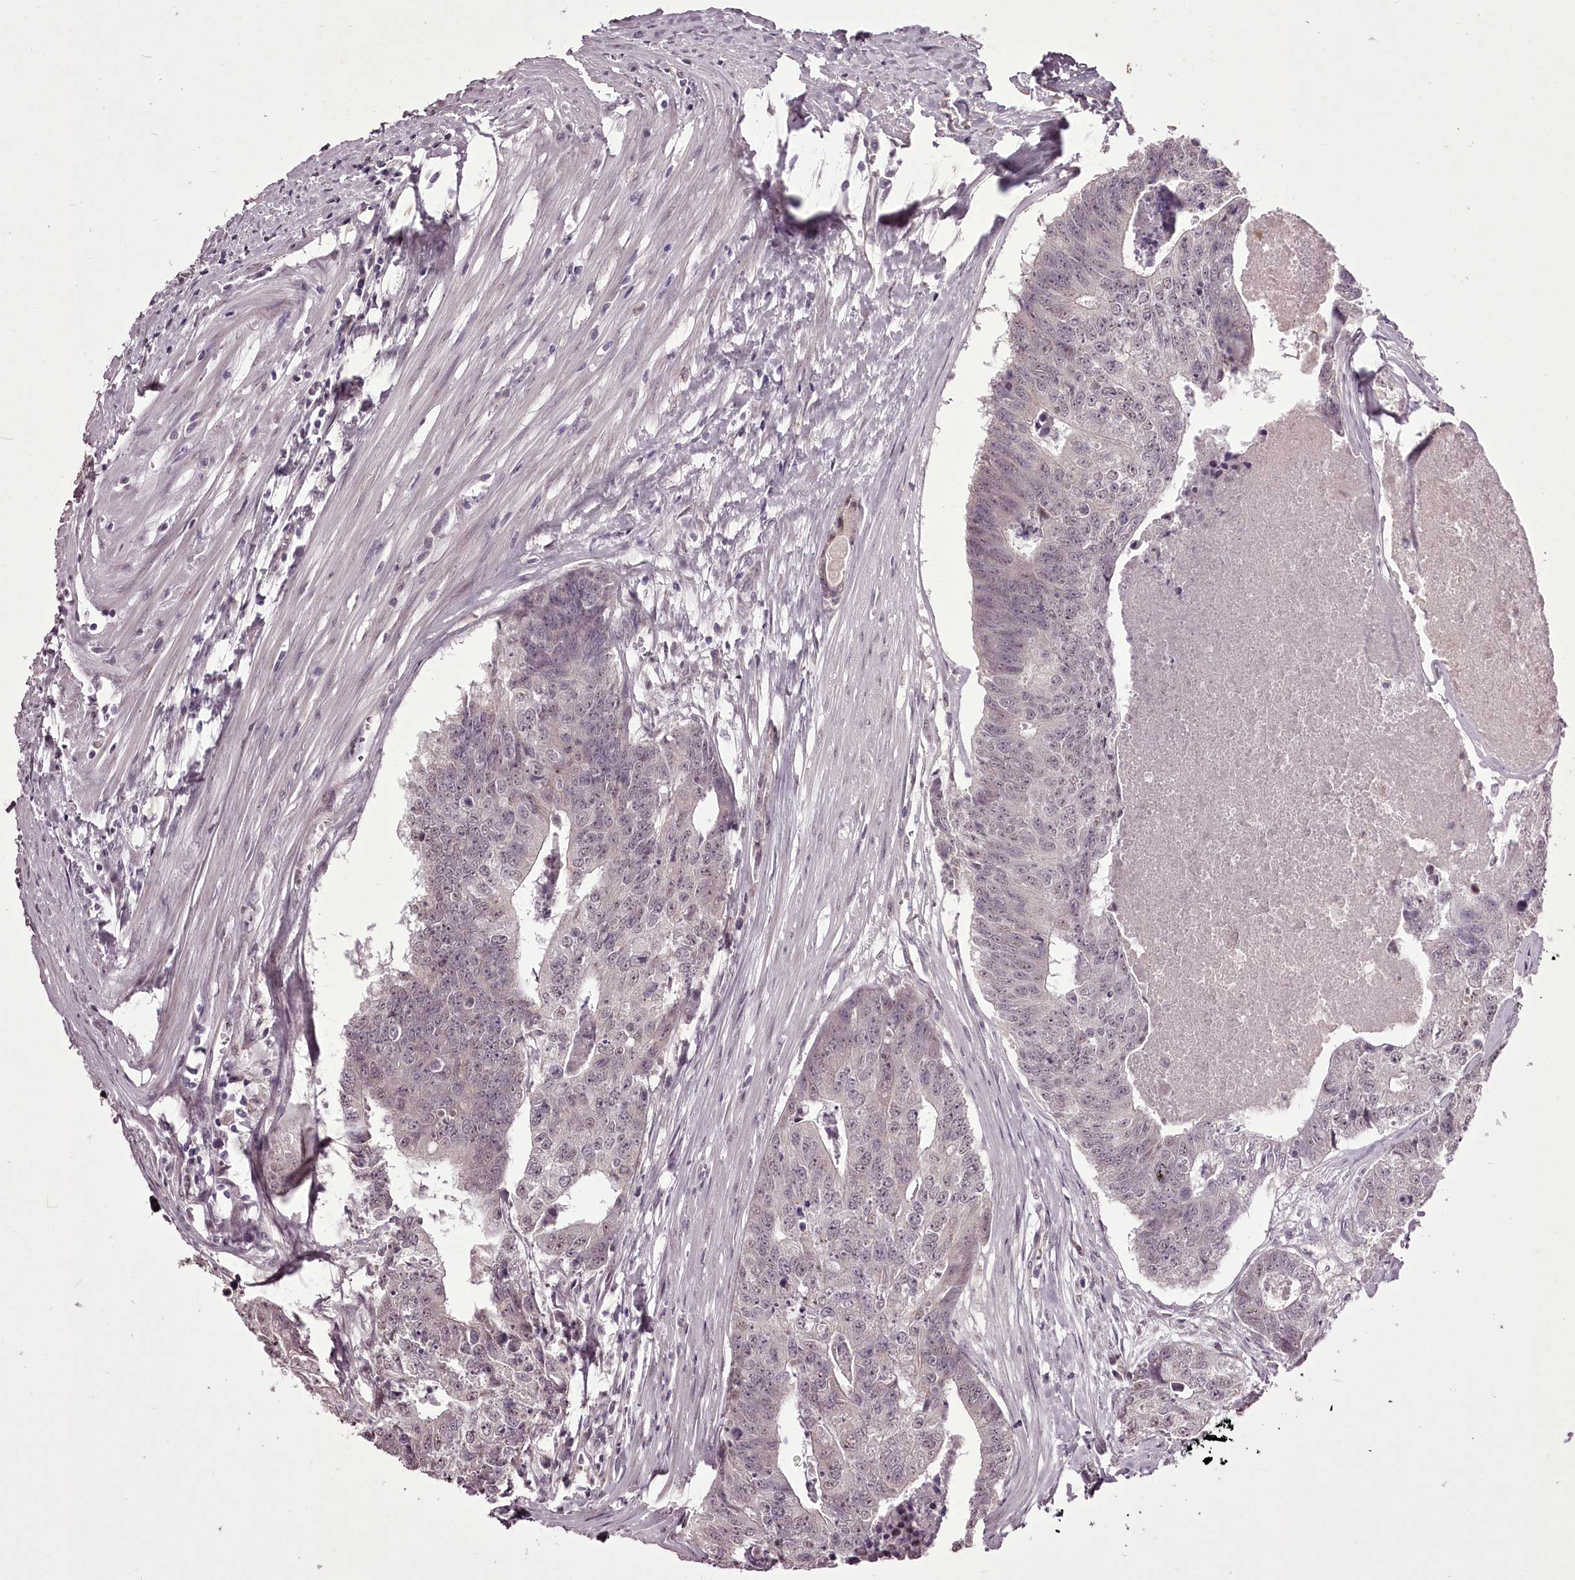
{"staining": {"intensity": "negative", "quantity": "none", "location": "none"}, "tissue": "colorectal cancer", "cell_type": "Tumor cells", "image_type": "cancer", "snomed": [{"axis": "morphology", "description": "Adenocarcinoma, NOS"}, {"axis": "topography", "description": "Colon"}], "caption": "Immunohistochemistry image of human colorectal cancer stained for a protein (brown), which shows no positivity in tumor cells. Brightfield microscopy of immunohistochemistry (IHC) stained with DAB (brown) and hematoxylin (blue), captured at high magnification.", "gene": "C1orf56", "patient": {"sex": "female", "age": 67}}